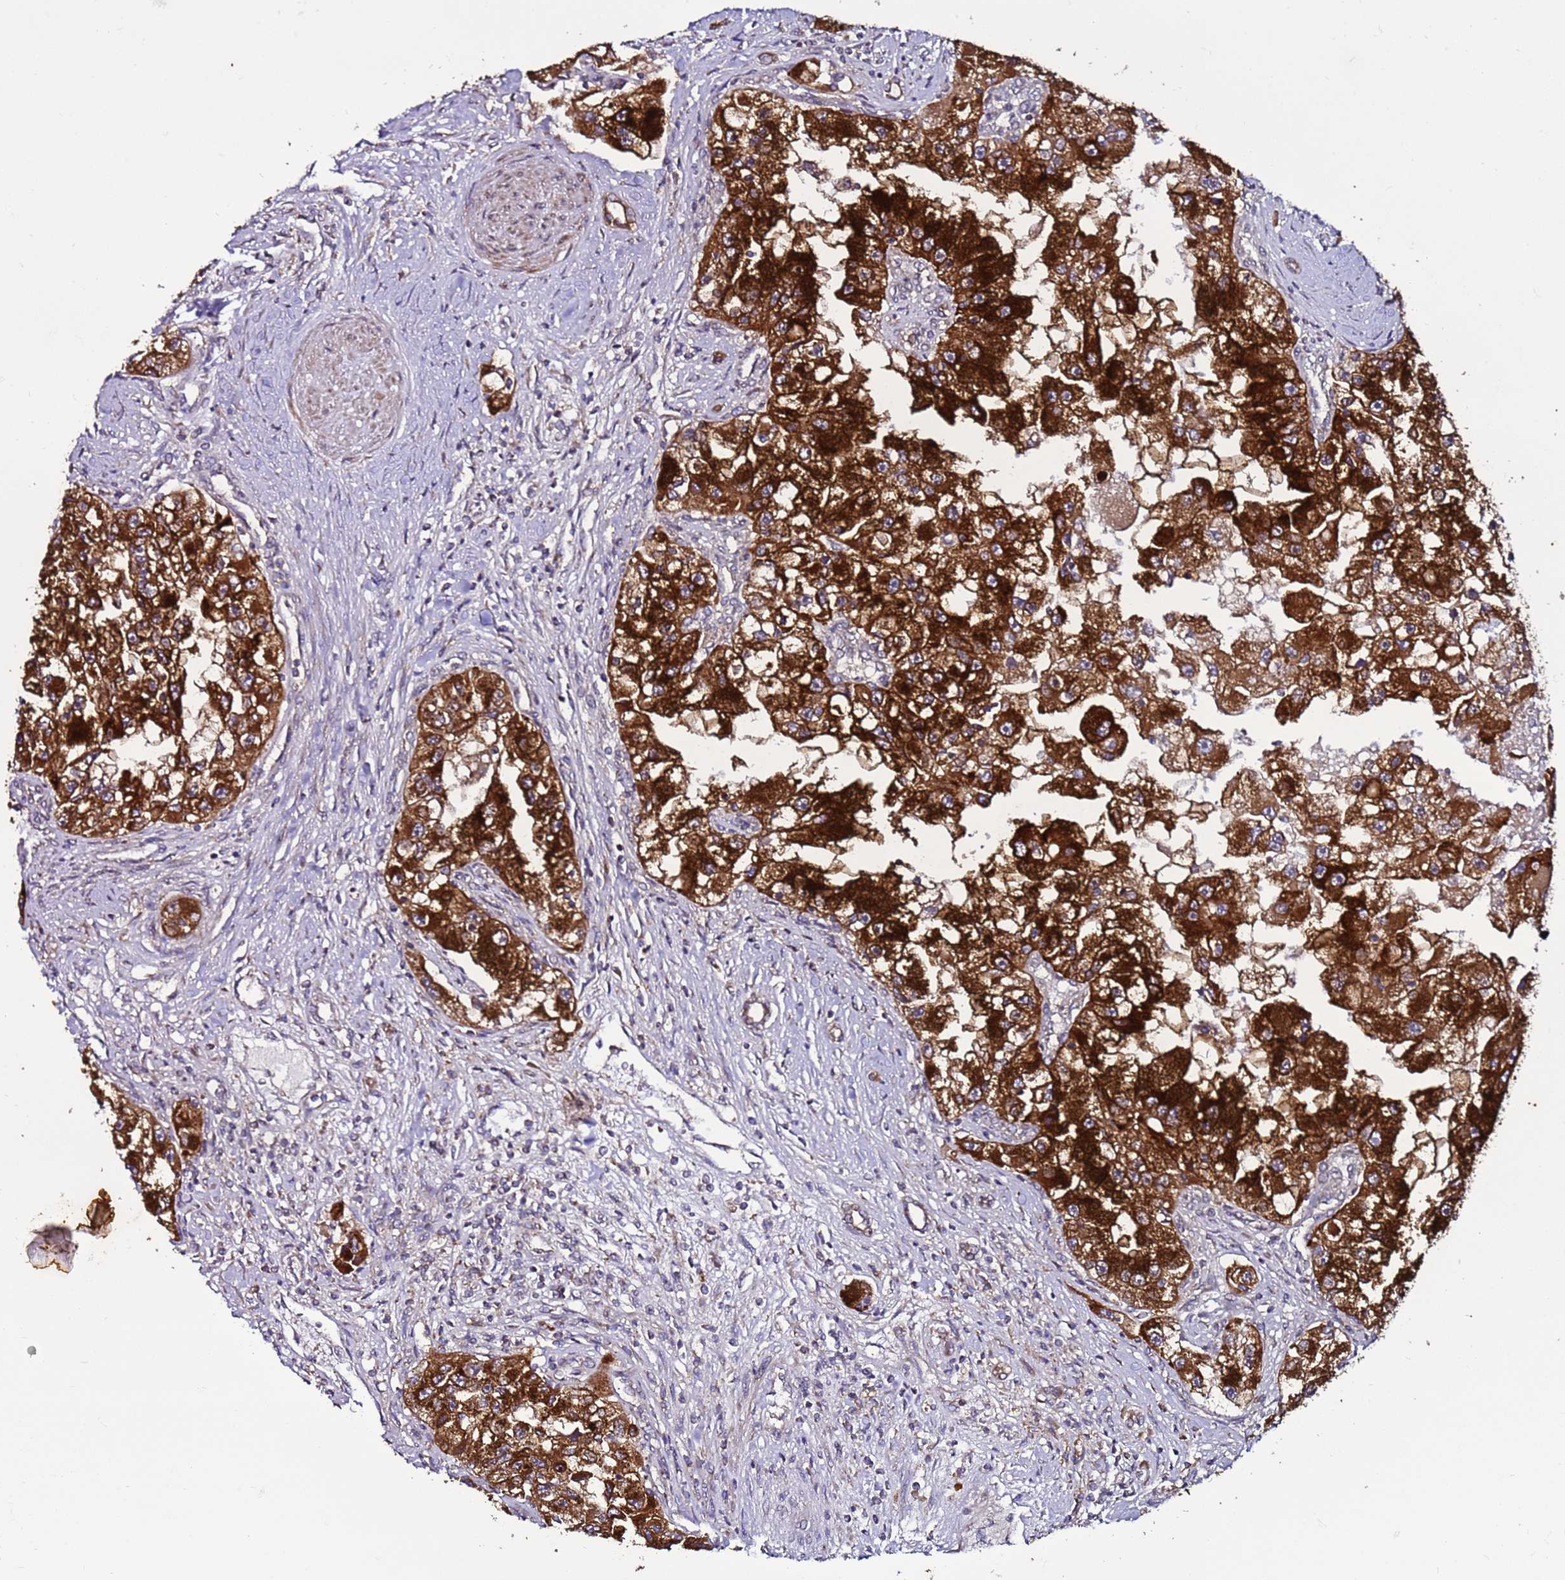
{"staining": {"intensity": "strong", "quantity": ">75%", "location": "cytoplasmic/membranous"}, "tissue": "renal cancer", "cell_type": "Tumor cells", "image_type": "cancer", "snomed": [{"axis": "morphology", "description": "Adenocarcinoma, NOS"}, {"axis": "topography", "description": "Kidney"}], "caption": "The immunohistochemical stain shows strong cytoplasmic/membranous staining in tumor cells of renal cancer (adenocarcinoma) tissue. (Stains: DAB (3,3'-diaminobenzidine) in brown, nuclei in blue, Microscopy: brightfield microscopy at high magnification).", "gene": "TMEM176B", "patient": {"sex": "male", "age": 63}}